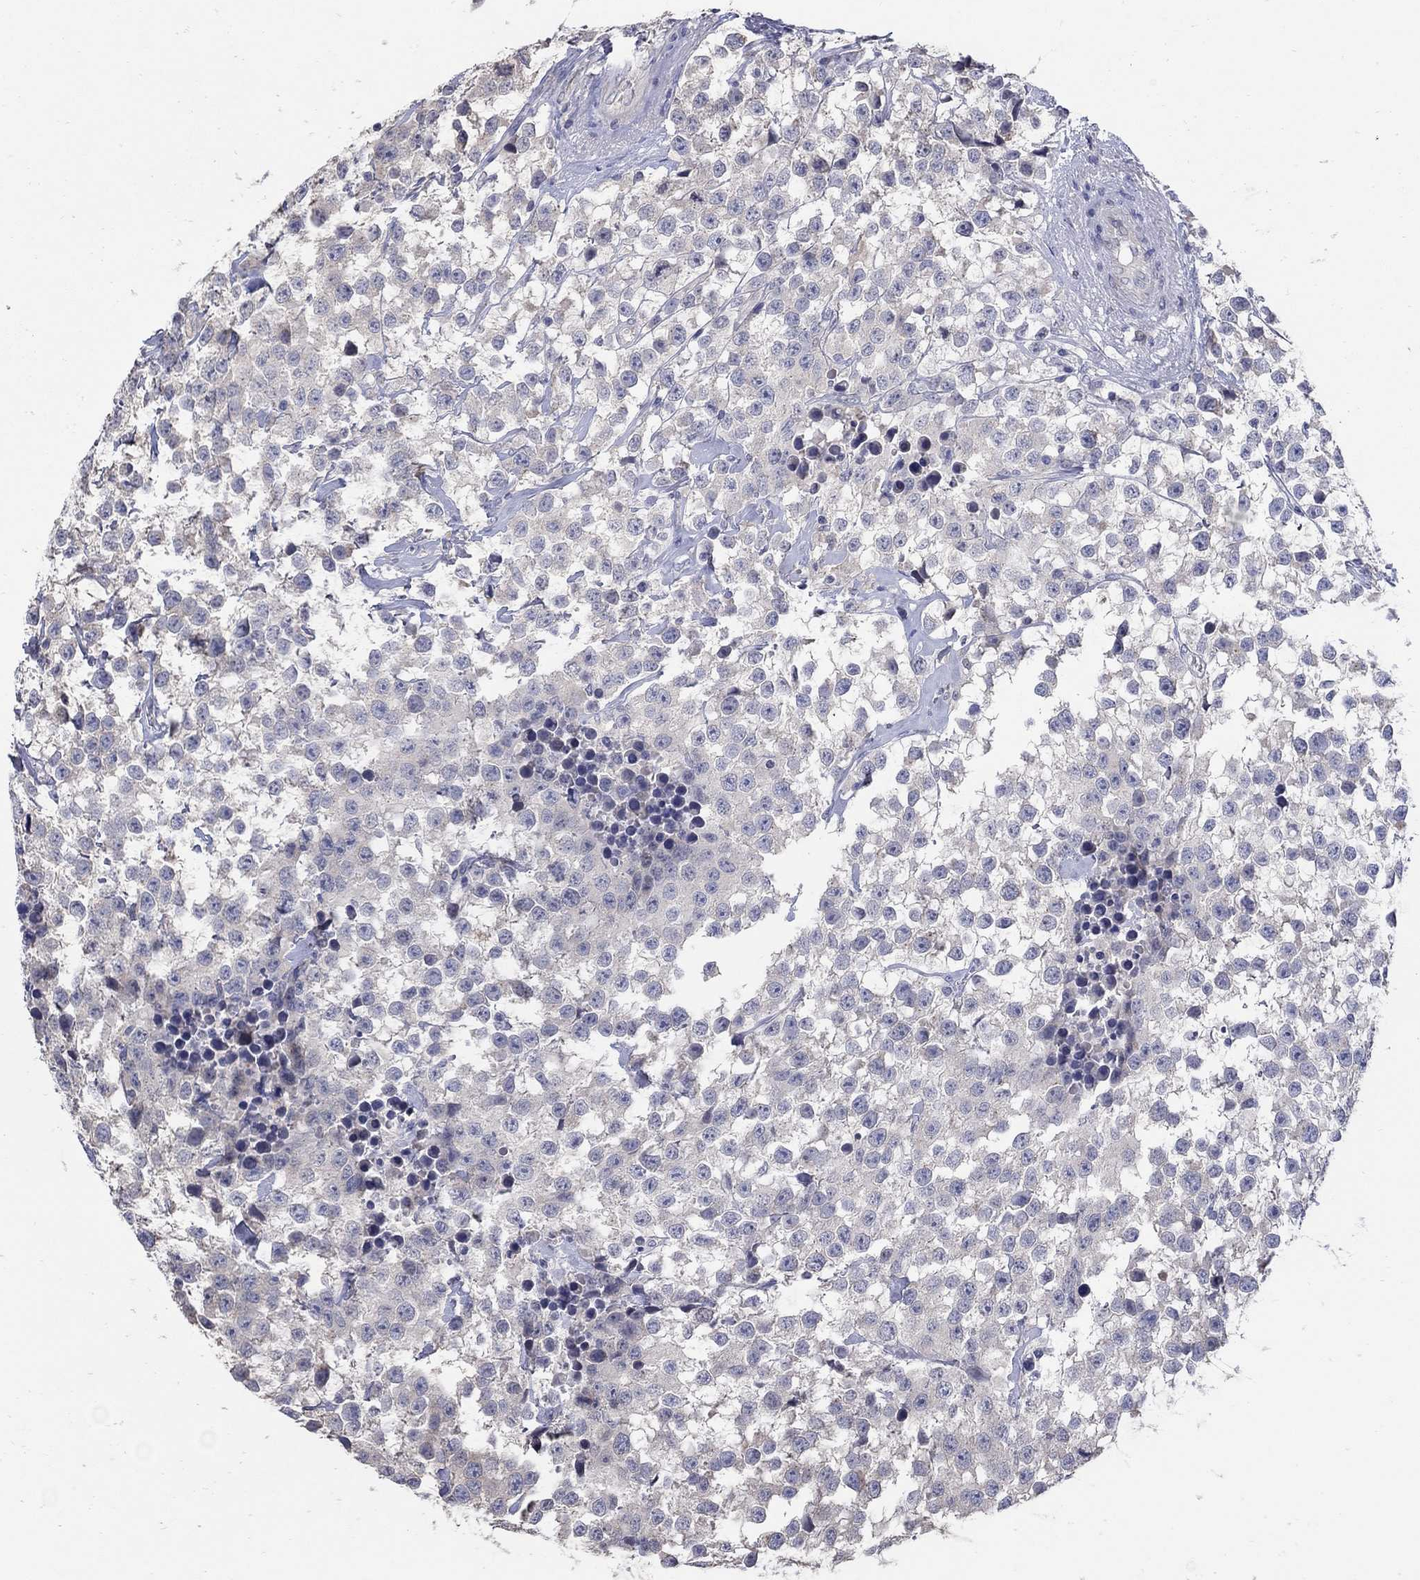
{"staining": {"intensity": "negative", "quantity": "none", "location": "none"}, "tissue": "testis cancer", "cell_type": "Tumor cells", "image_type": "cancer", "snomed": [{"axis": "morphology", "description": "Seminoma, NOS"}, {"axis": "topography", "description": "Testis"}], "caption": "High magnification brightfield microscopy of testis cancer (seminoma) stained with DAB (brown) and counterstained with hematoxylin (blue): tumor cells show no significant staining.", "gene": "CETN1", "patient": {"sex": "male", "age": 59}}